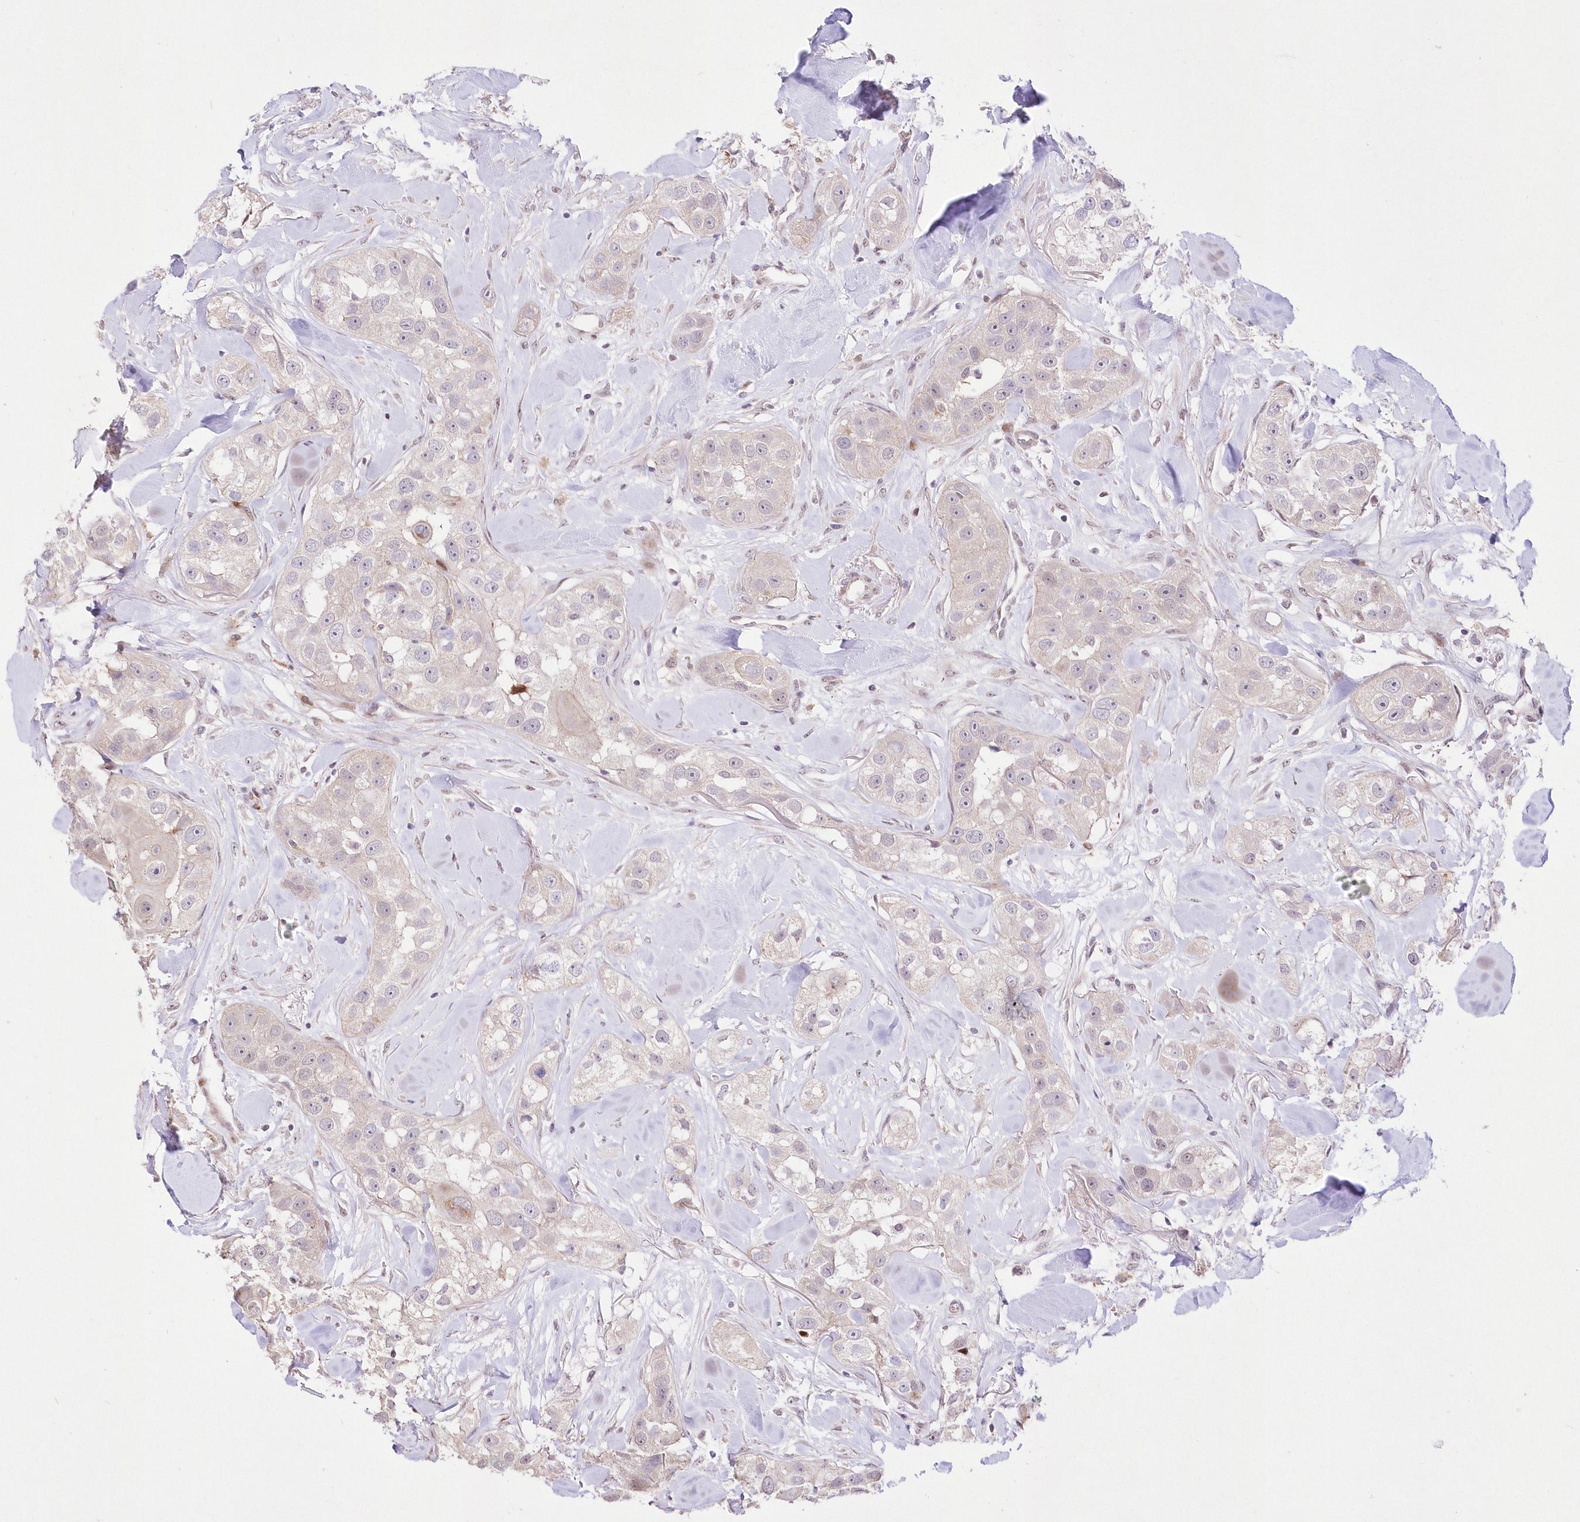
{"staining": {"intensity": "weak", "quantity": "<25%", "location": "cytoplasmic/membranous"}, "tissue": "head and neck cancer", "cell_type": "Tumor cells", "image_type": "cancer", "snomed": [{"axis": "morphology", "description": "Normal tissue, NOS"}, {"axis": "morphology", "description": "Squamous cell carcinoma, NOS"}, {"axis": "topography", "description": "Skeletal muscle"}, {"axis": "topography", "description": "Head-Neck"}], "caption": "High magnification brightfield microscopy of head and neck squamous cell carcinoma stained with DAB (3,3'-diaminobenzidine) (brown) and counterstained with hematoxylin (blue): tumor cells show no significant staining.", "gene": "FAM241B", "patient": {"sex": "male", "age": 51}}